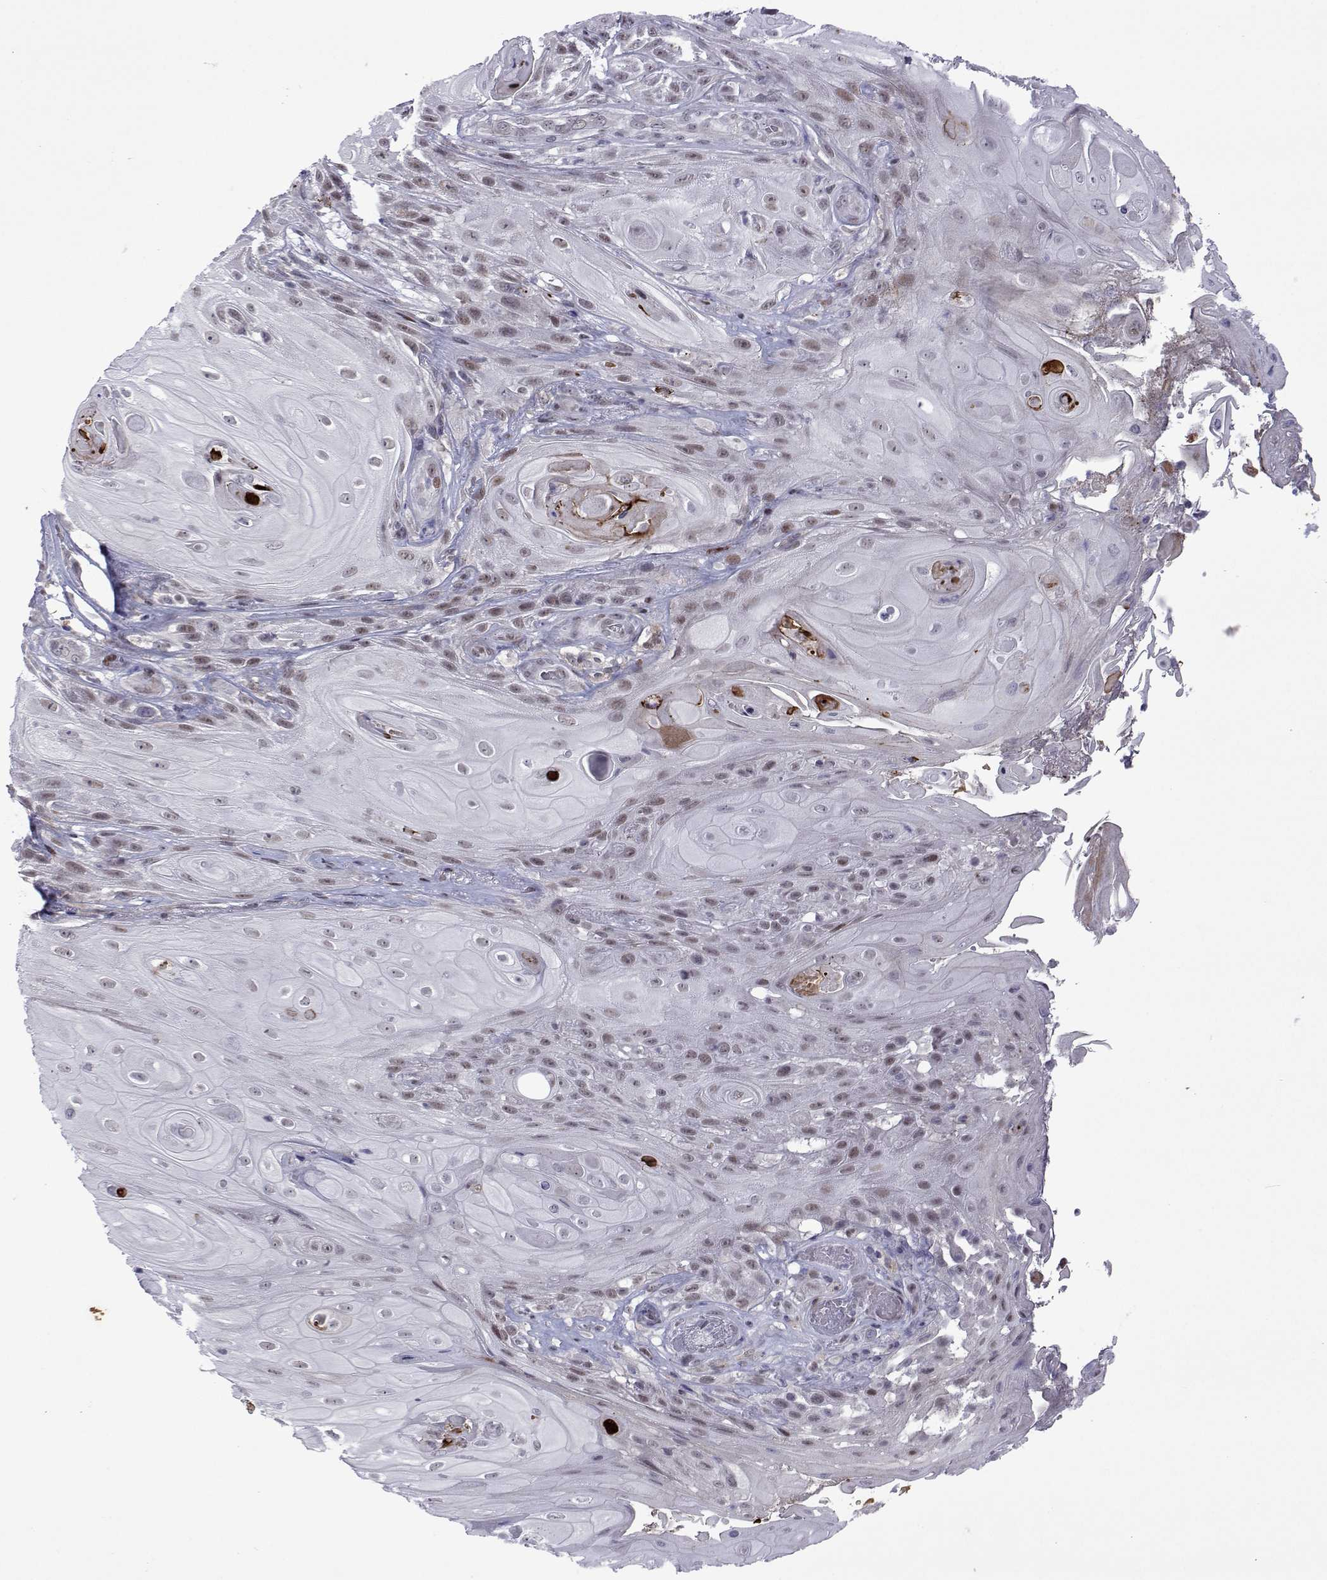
{"staining": {"intensity": "weak", "quantity": "25%-75%", "location": "nuclear"}, "tissue": "skin cancer", "cell_type": "Tumor cells", "image_type": "cancer", "snomed": [{"axis": "morphology", "description": "Squamous cell carcinoma, NOS"}, {"axis": "topography", "description": "Skin"}], "caption": "Weak nuclear expression is appreciated in about 25%-75% of tumor cells in skin squamous cell carcinoma.", "gene": "EFCAB3", "patient": {"sex": "male", "age": 62}}